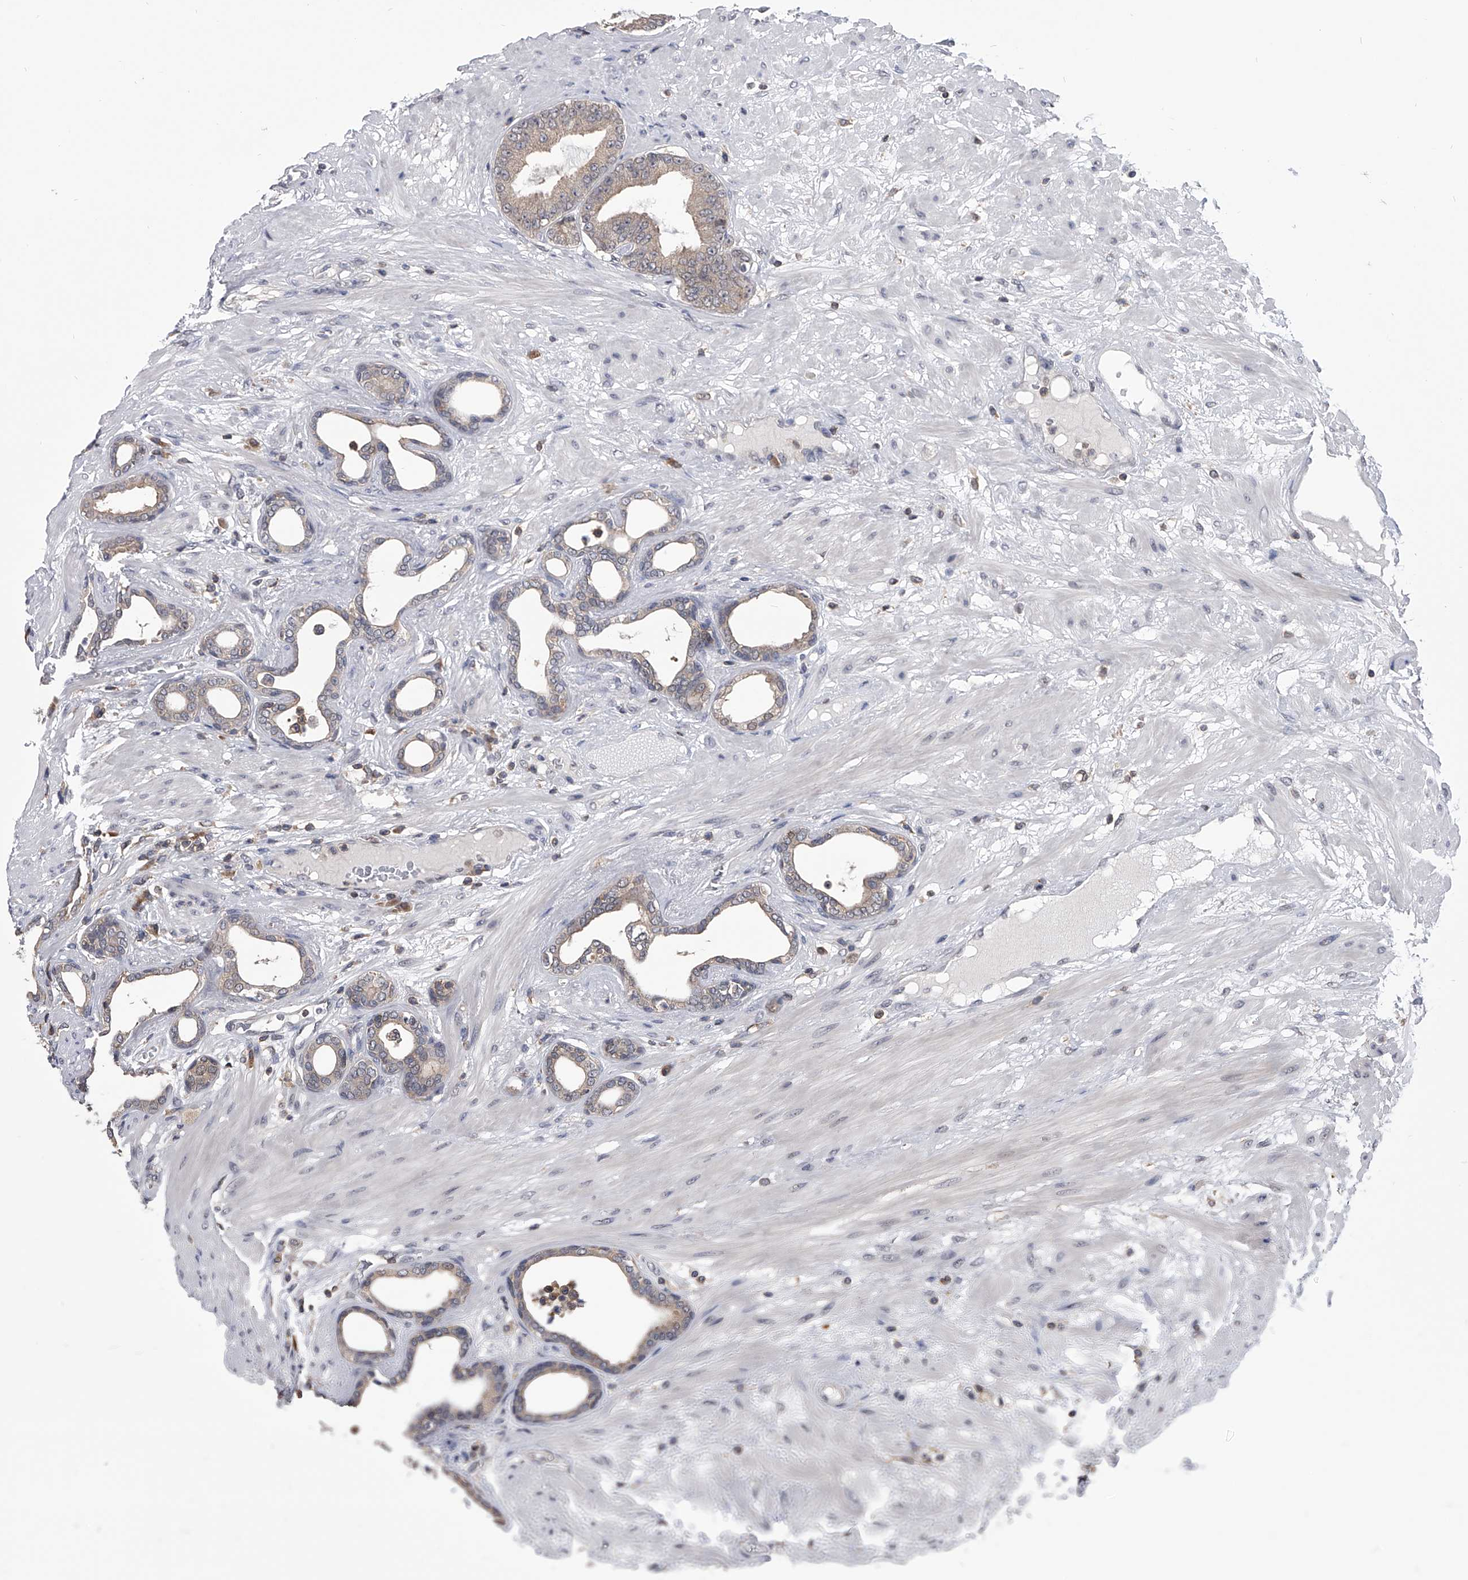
{"staining": {"intensity": "weak", "quantity": "<25%", "location": "cytoplasmic/membranous"}, "tissue": "prostate cancer", "cell_type": "Tumor cells", "image_type": "cancer", "snomed": [{"axis": "morphology", "description": "Adenocarcinoma, Low grade"}, {"axis": "topography", "description": "Prostate"}], "caption": "This photomicrograph is of prostate cancer stained with immunohistochemistry to label a protein in brown with the nuclei are counter-stained blue. There is no expression in tumor cells. (Brightfield microscopy of DAB (3,3'-diaminobenzidine) immunohistochemistry at high magnification).", "gene": "PAN3", "patient": {"sex": "male", "age": 60}}